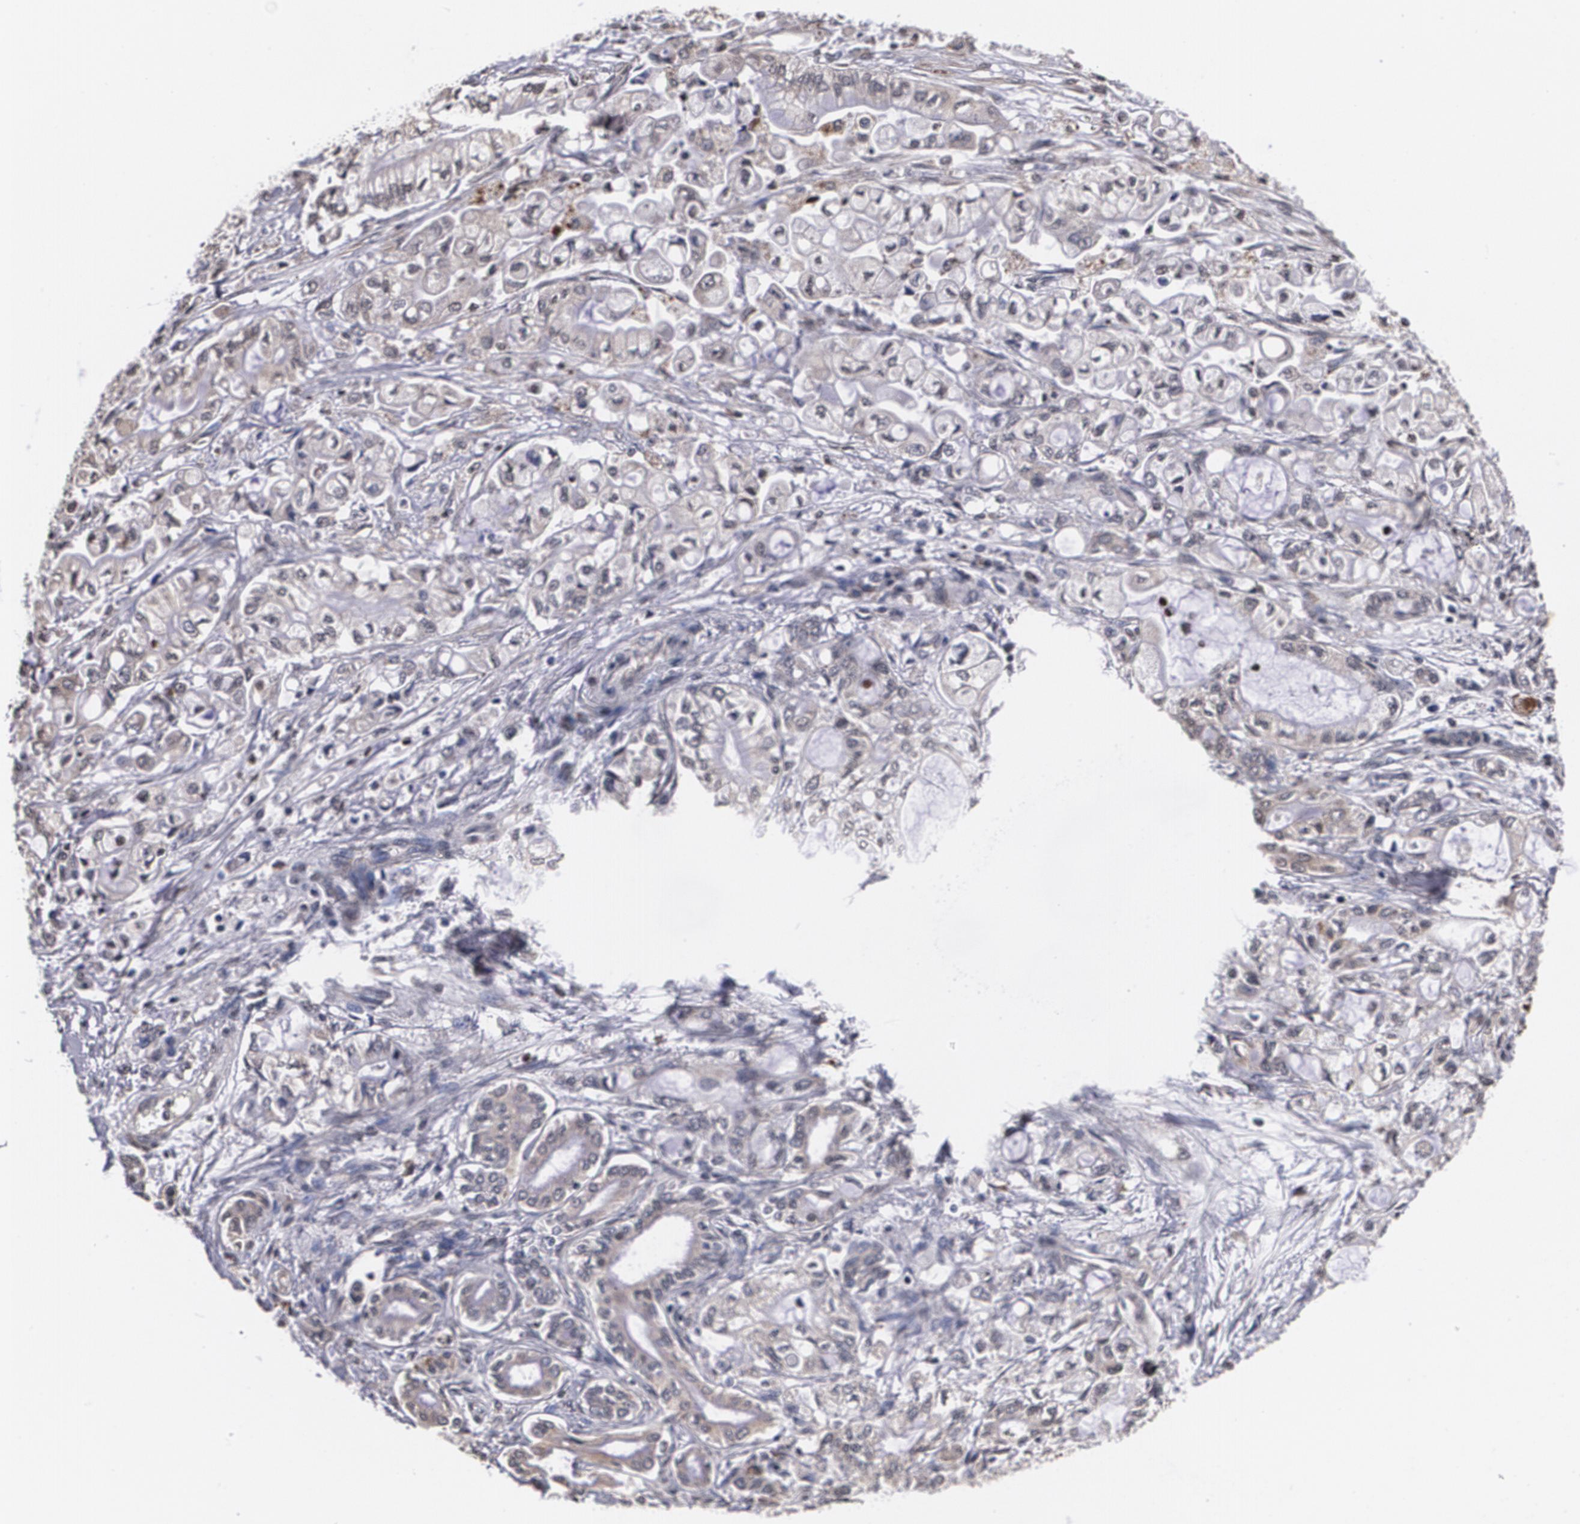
{"staining": {"intensity": "weak", "quantity": "25%-75%", "location": "cytoplasmic/membranous"}, "tissue": "pancreatic cancer", "cell_type": "Tumor cells", "image_type": "cancer", "snomed": [{"axis": "morphology", "description": "Adenocarcinoma, NOS"}, {"axis": "topography", "description": "Pancreas"}], "caption": "Pancreatic cancer (adenocarcinoma) stained with immunohistochemistry (IHC) exhibits weak cytoplasmic/membranous staining in about 25%-75% of tumor cells.", "gene": "MVP", "patient": {"sex": "male", "age": 79}}